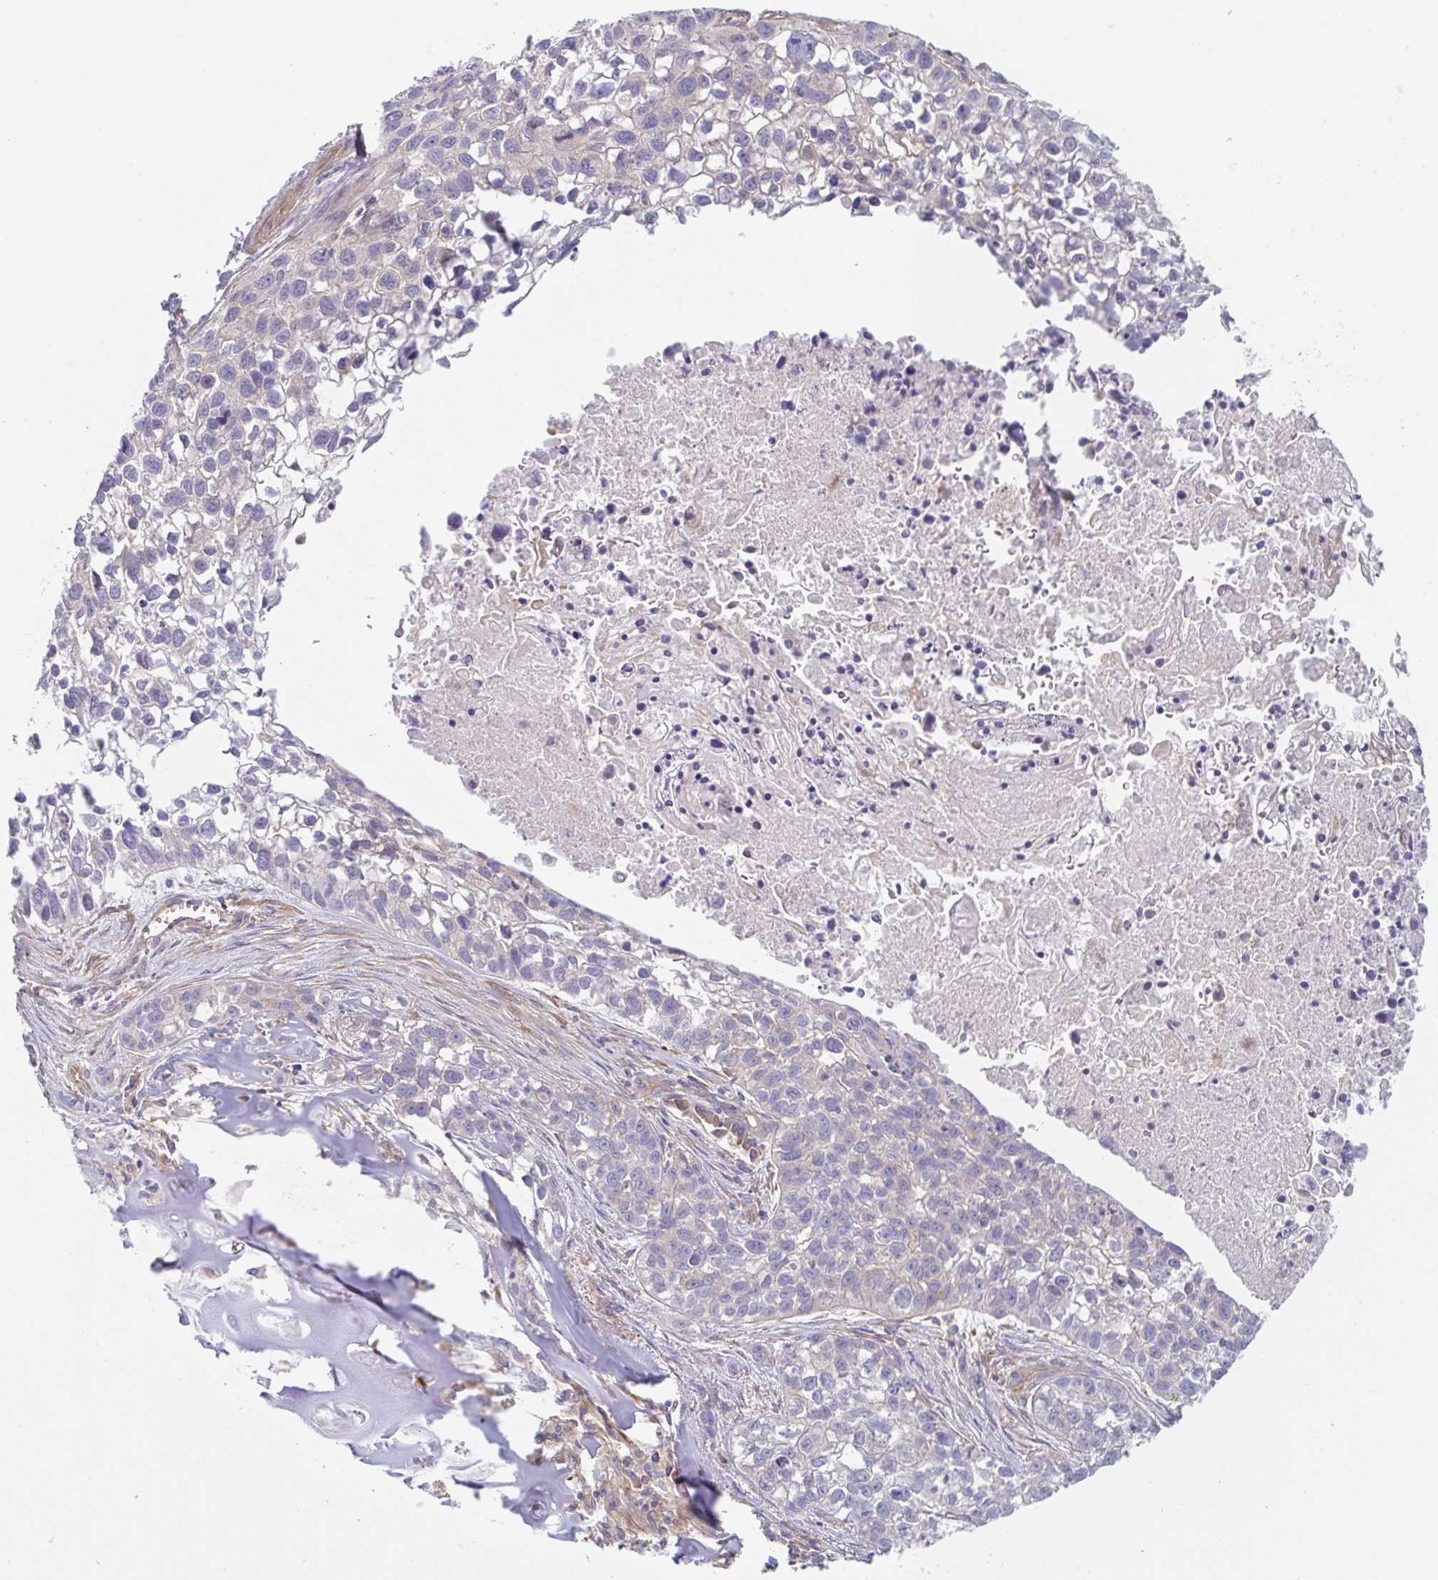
{"staining": {"intensity": "negative", "quantity": "none", "location": "none"}, "tissue": "lung cancer", "cell_type": "Tumor cells", "image_type": "cancer", "snomed": [{"axis": "morphology", "description": "Squamous cell carcinoma, NOS"}, {"axis": "topography", "description": "Lung"}], "caption": "There is no significant expression in tumor cells of lung cancer (squamous cell carcinoma).", "gene": "AMPD2", "patient": {"sex": "male", "age": 74}}